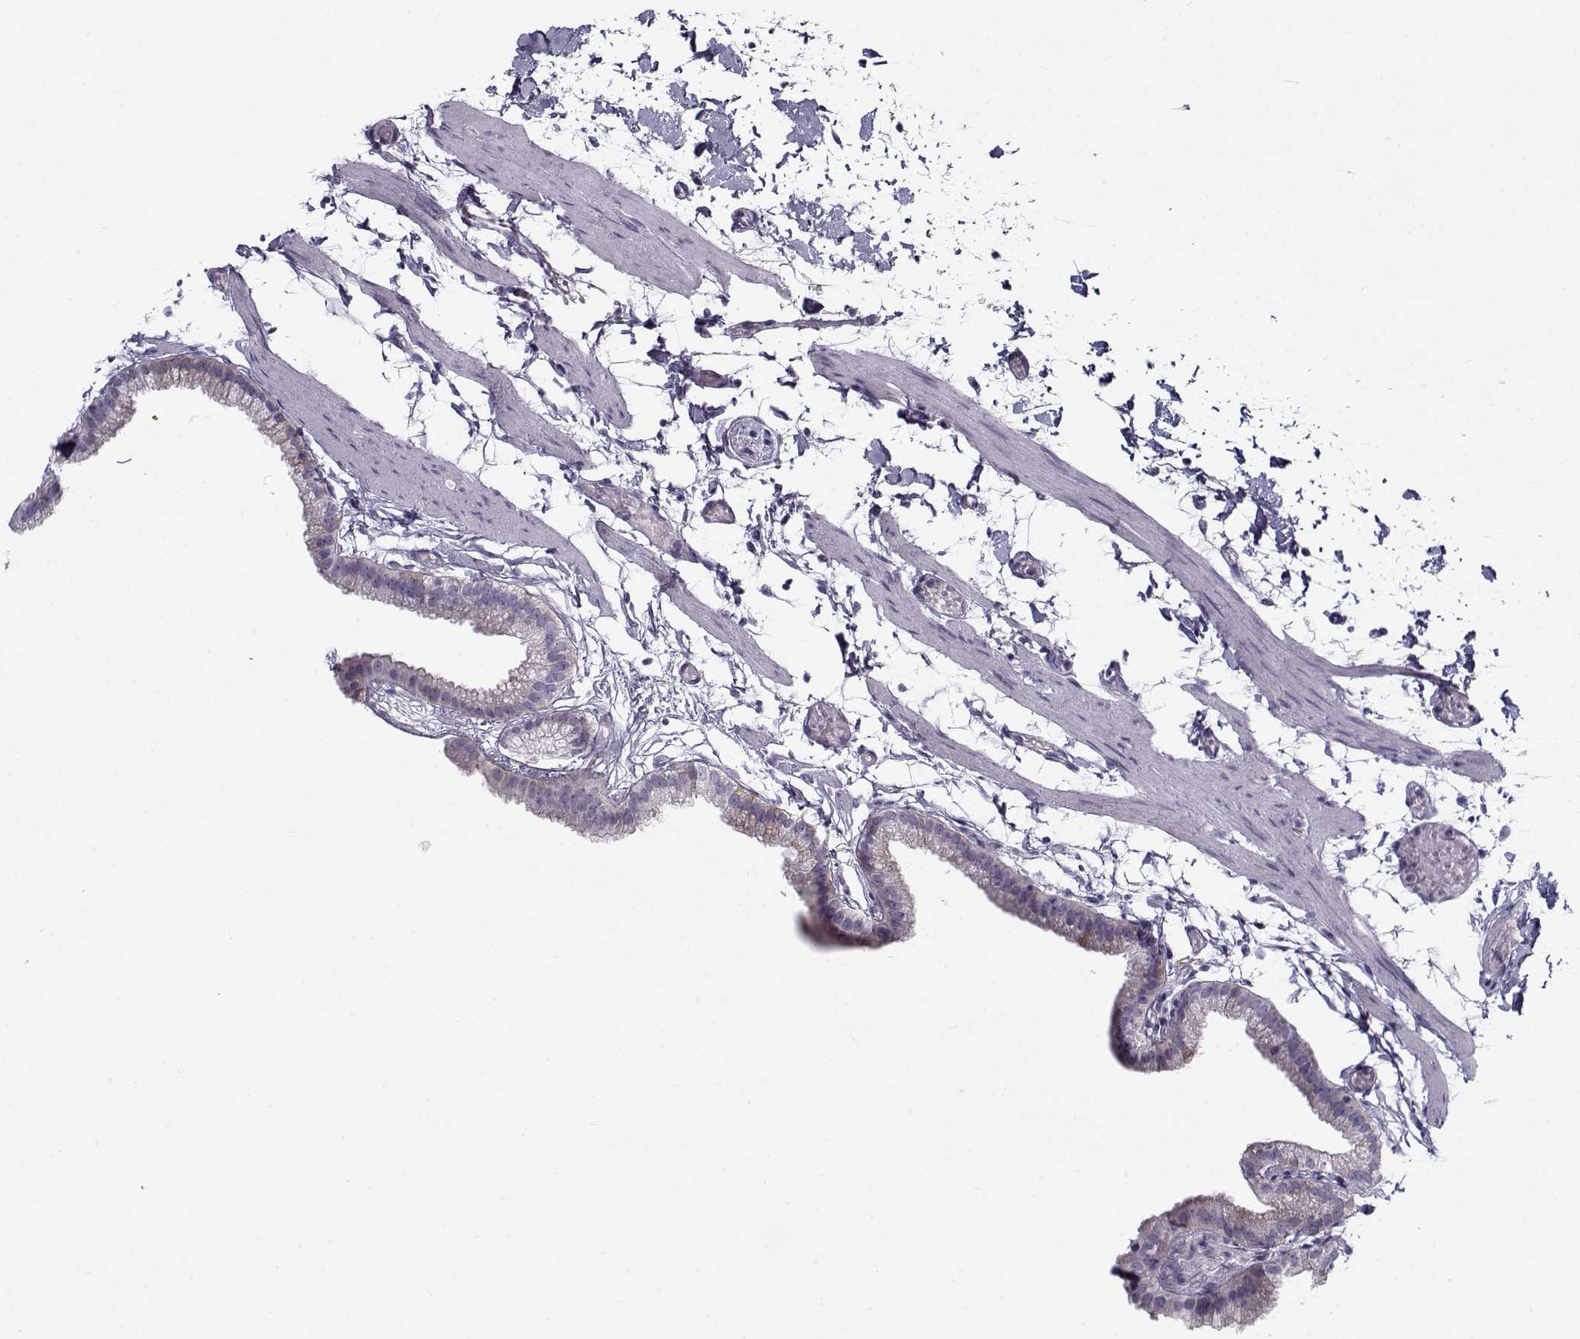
{"staining": {"intensity": "negative", "quantity": "none", "location": "none"}, "tissue": "gallbladder", "cell_type": "Glandular cells", "image_type": "normal", "snomed": [{"axis": "morphology", "description": "Normal tissue, NOS"}, {"axis": "topography", "description": "Gallbladder"}], "caption": "A high-resolution image shows IHC staining of normal gallbladder, which exhibits no significant expression in glandular cells. Brightfield microscopy of immunohistochemistry (IHC) stained with DAB (brown) and hematoxylin (blue), captured at high magnification.", "gene": "PP2D1", "patient": {"sex": "female", "age": 45}}